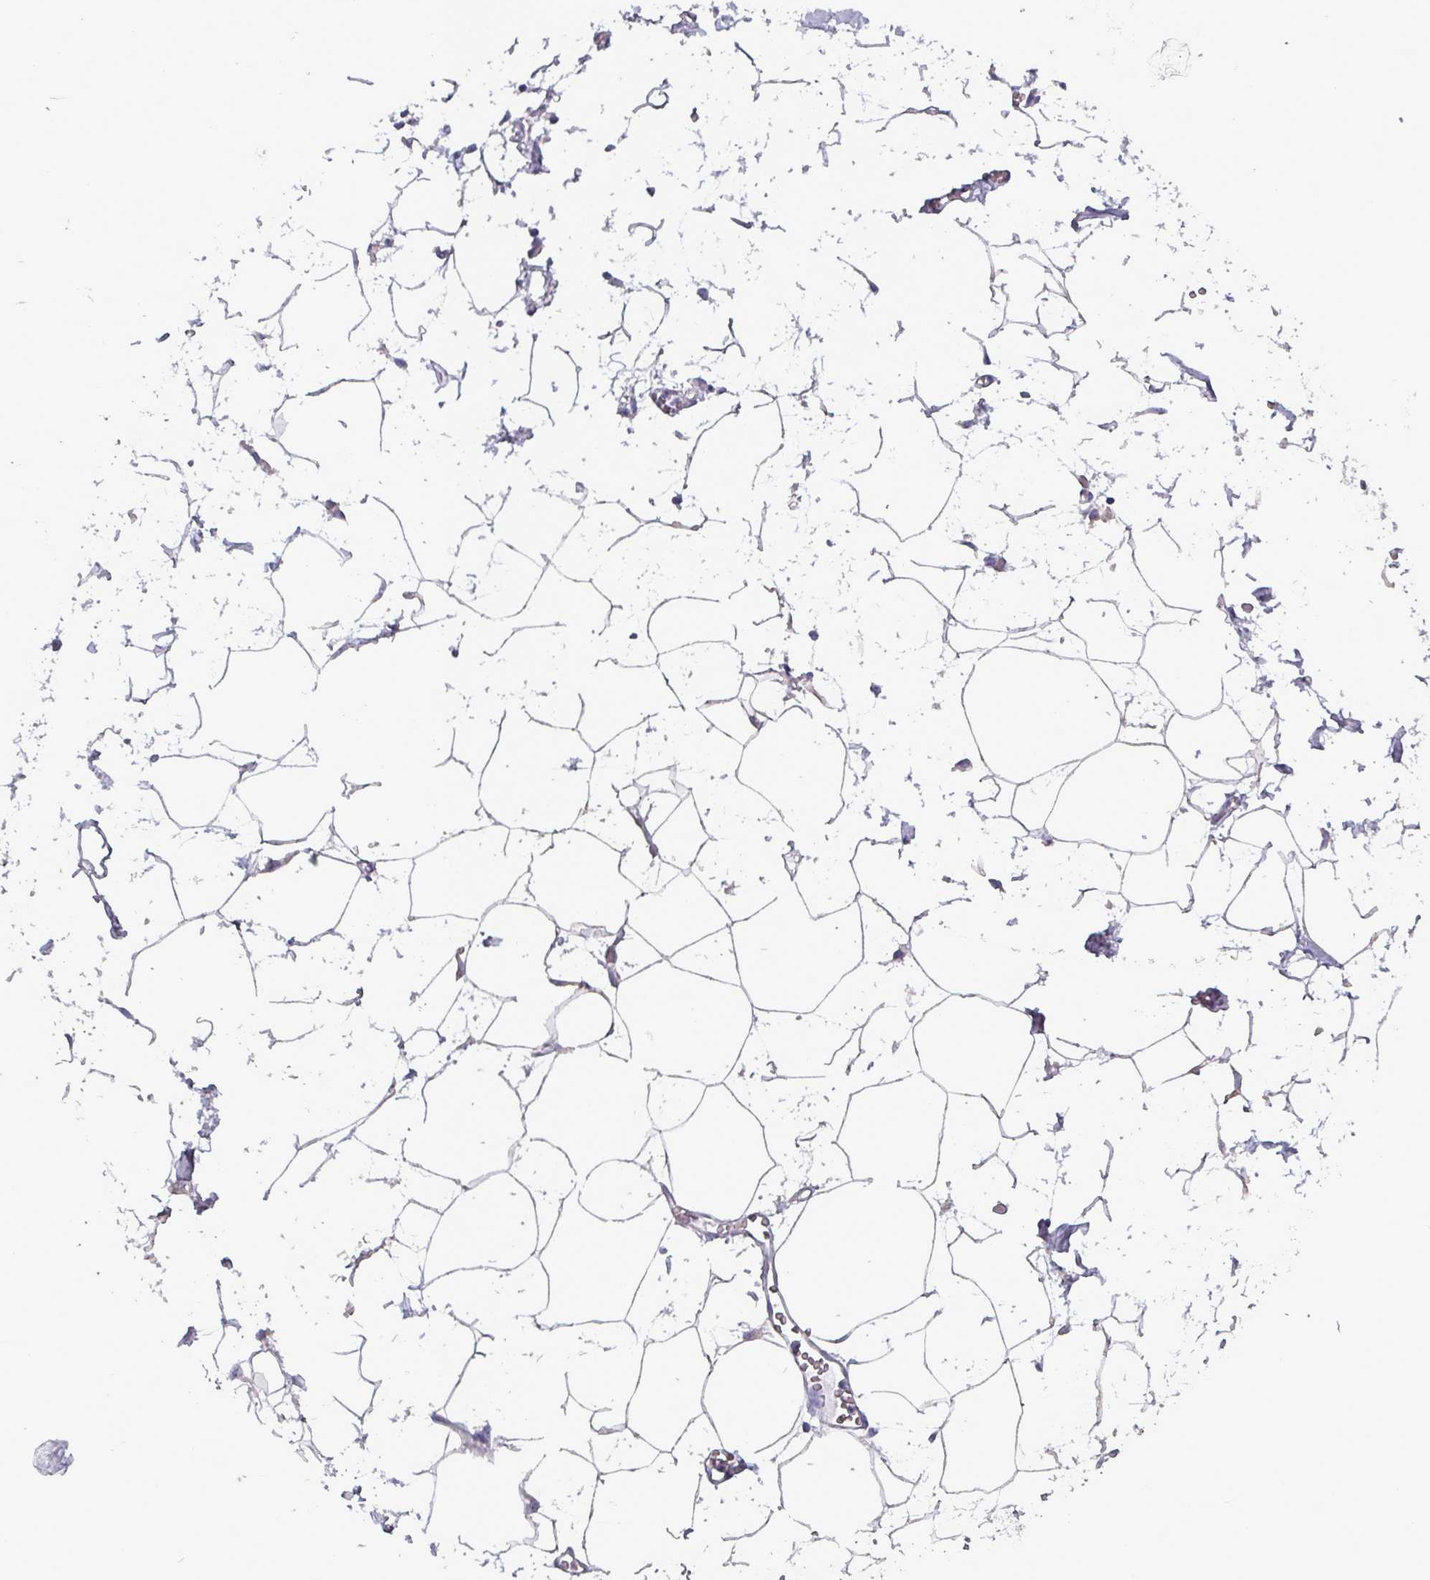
{"staining": {"intensity": "negative", "quantity": "none", "location": "none"}, "tissue": "adipose tissue", "cell_type": "Adipocytes", "image_type": "normal", "snomed": [{"axis": "morphology", "description": "Normal tissue, NOS"}, {"axis": "topography", "description": "Prostate"}, {"axis": "topography", "description": "Peripheral nerve tissue"}], "caption": "DAB immunohistochemical staining of unremarkable human adipose tissue shows no significant staining in adipocytes. (Brightfield microscopy of DAB IHC at high magnification).", "gene": "HSD3B7", "patient": {"sex": "male", "age": 55}}